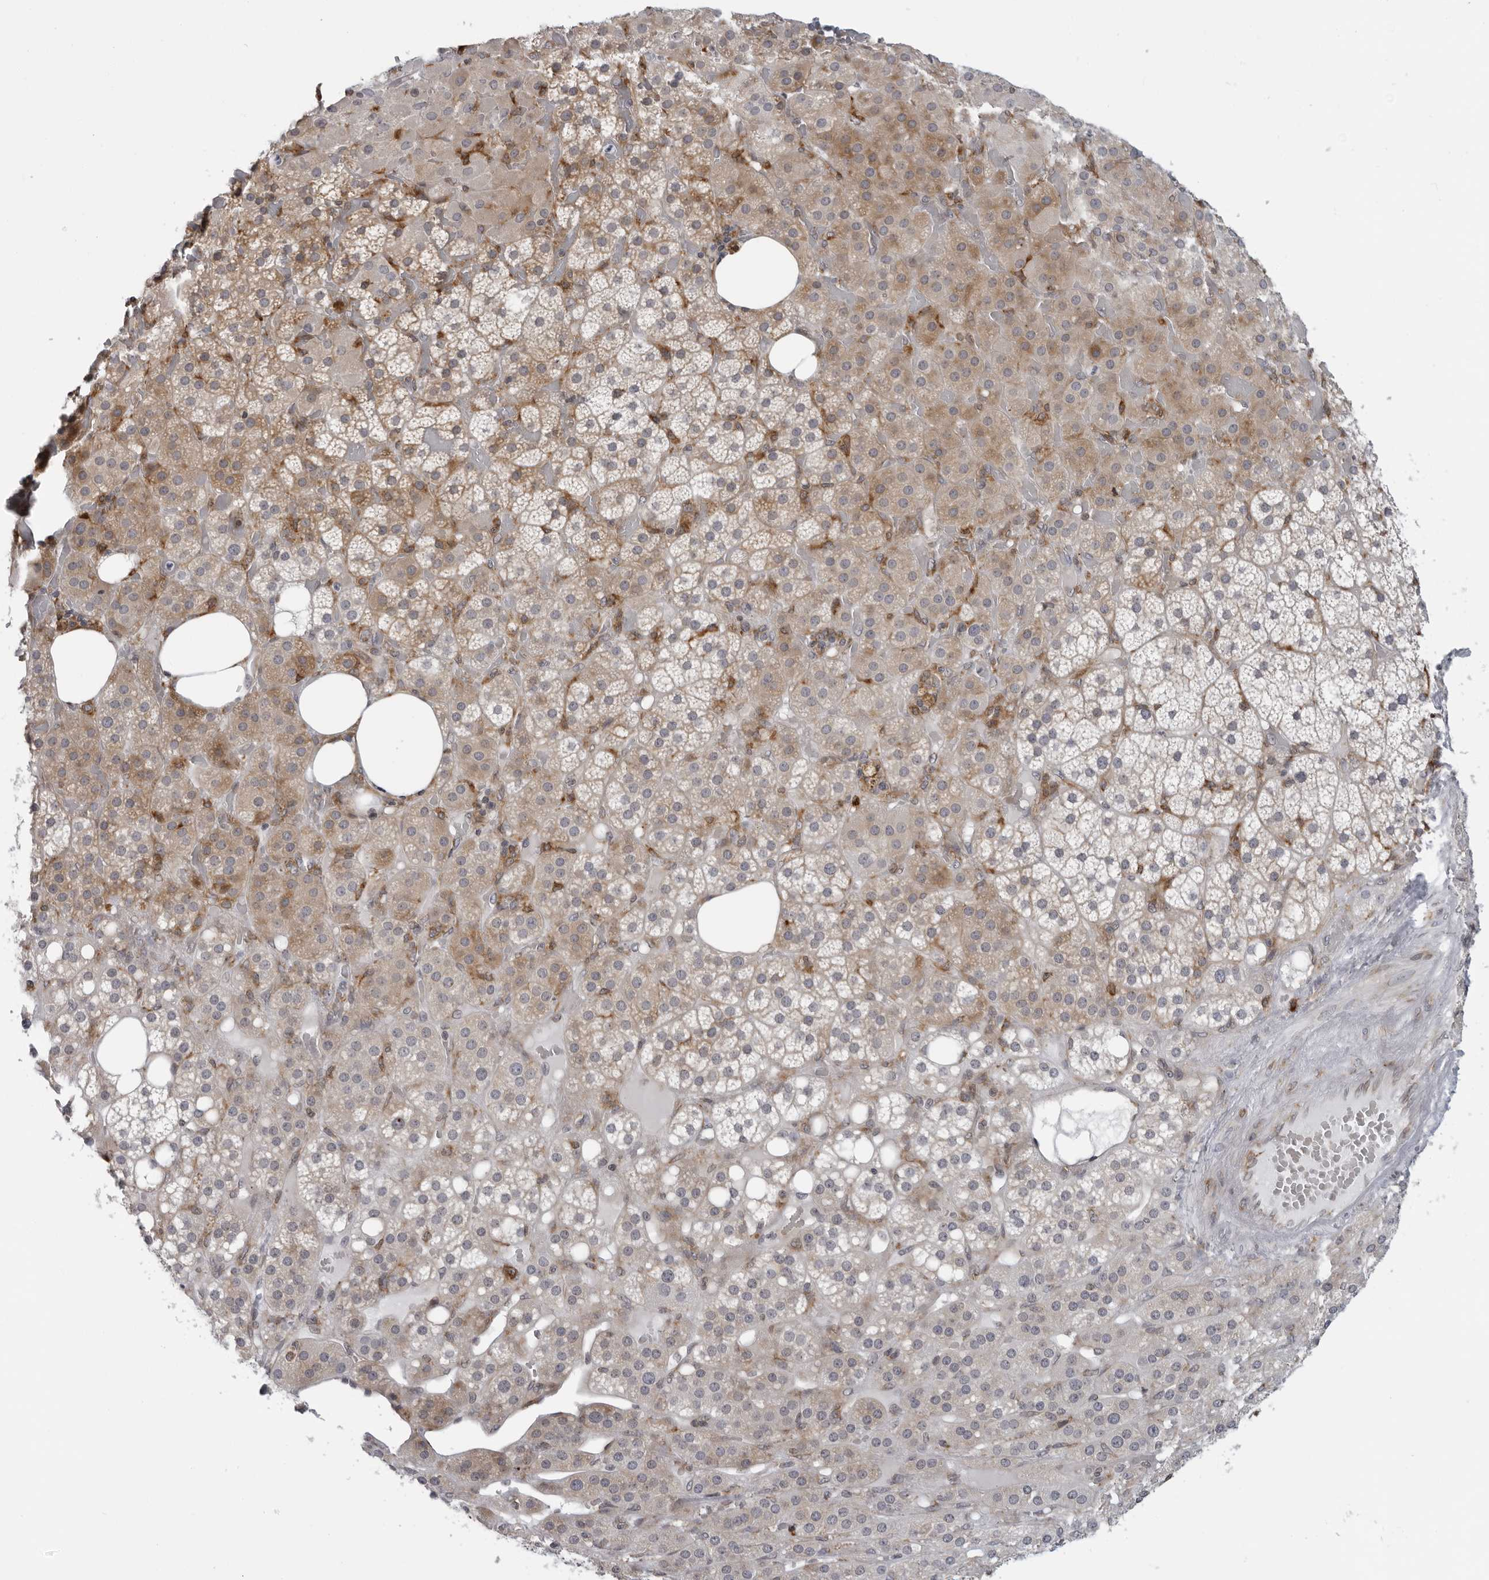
{"staining": {"intensity": "weak", "quantity": "25%-75%", "location": "cytoplasmic/membranous"}, "tissue": "adrenal gland", "cell_type": "Glandular cells", "image_type": "normal", "snomed": [{"axis": "morphology", "description": "Normal tissue, NOS"}, {"axis": "topography", "description": "Adrenal gland"}], "caption": "Normal adrenal gland shows weak cytoplasmic/membranous positivity in about 25%-75% of glandular cells.", "gene": "ALPK2", "patient": {"sex": "female", "age": 59}}